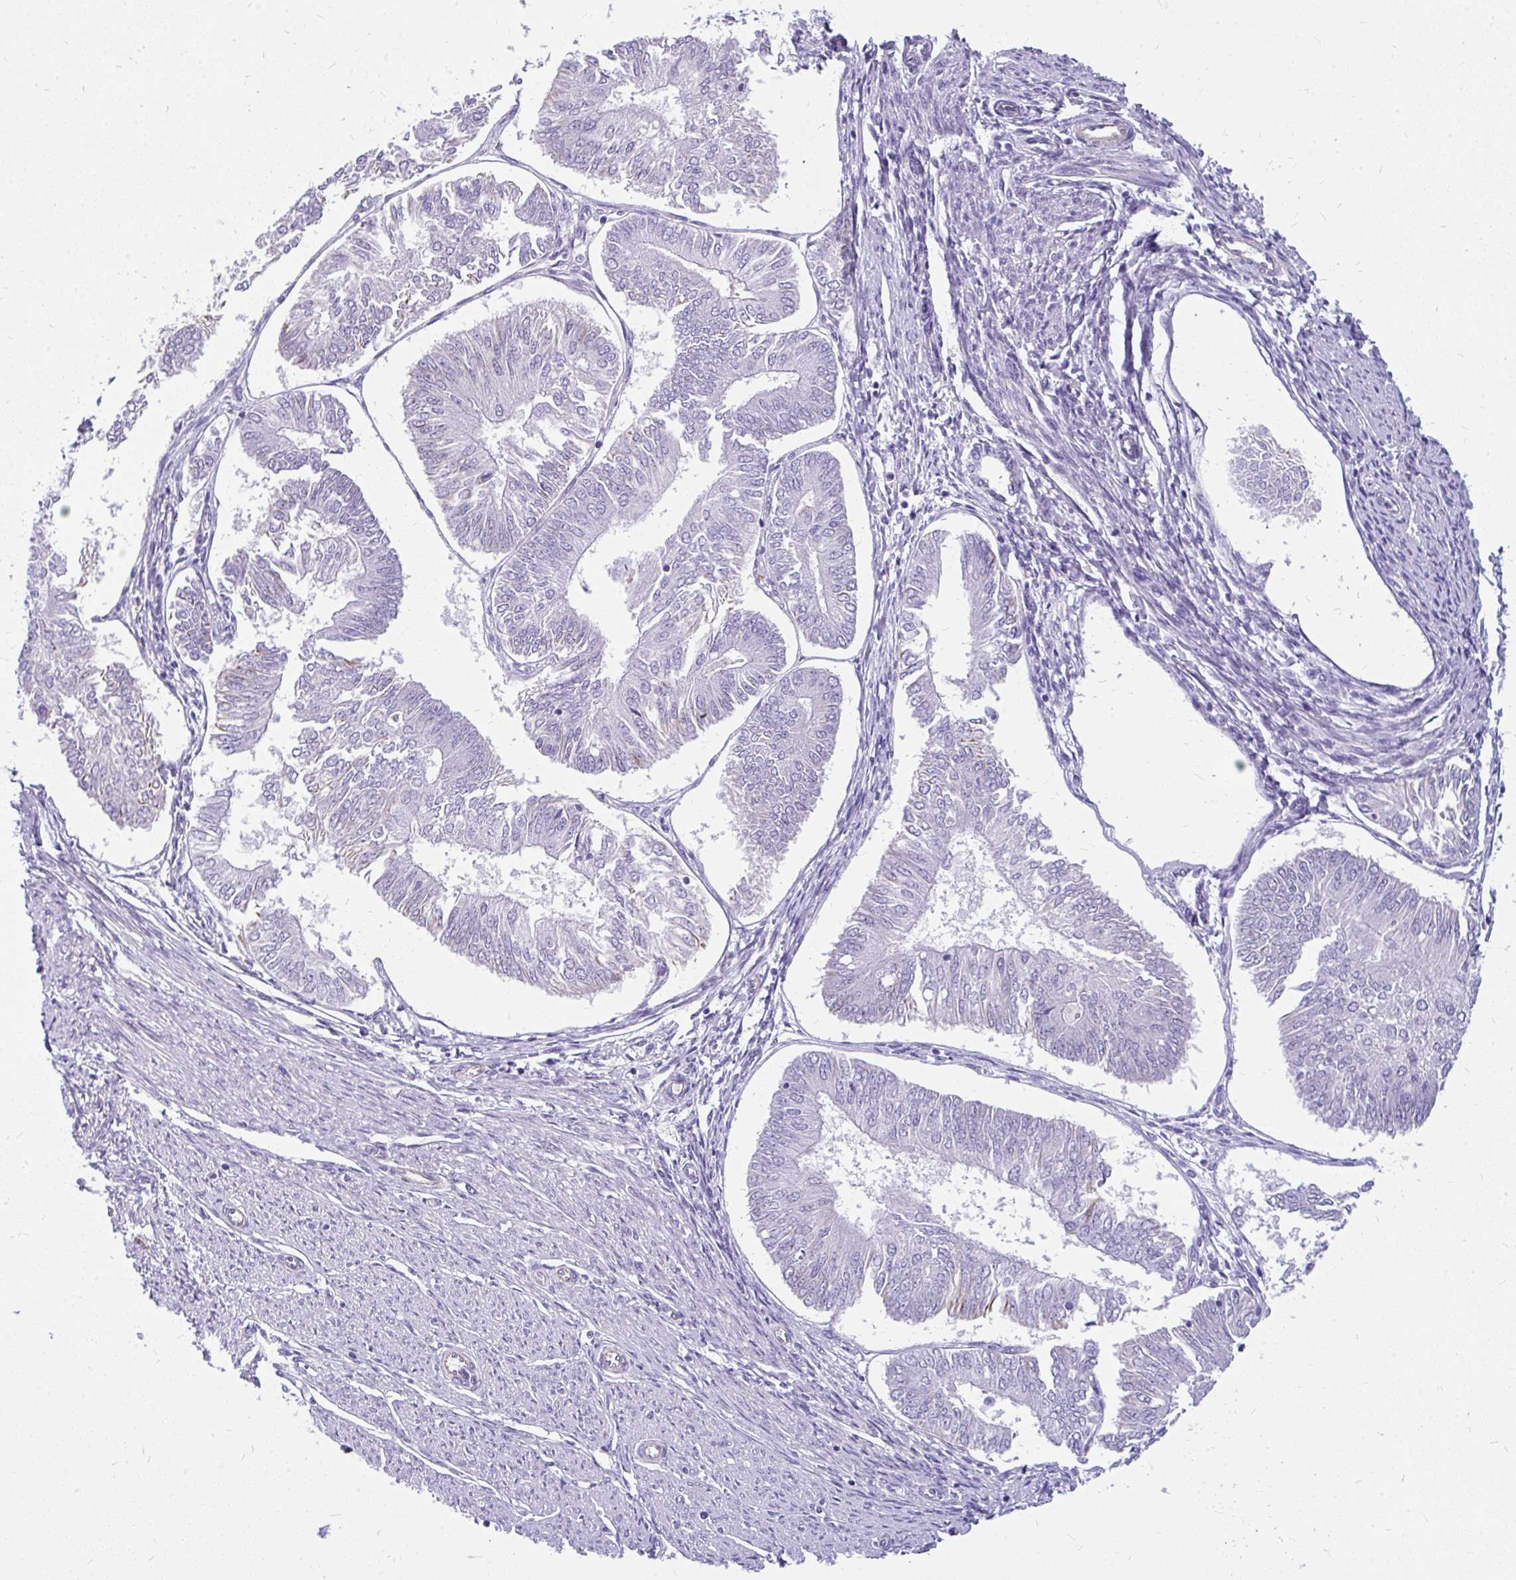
{"staining": {"intensity": "negative", "quantity": "none", "location": "none"}, "tissue": "endometrial cancer", "cell_type": "Tumor cells", "image_type": "cancer", "snomed": [{"axis": "morphology", "description": "Adenocarcinoma, NOS"}, {"axis": "topography", "description": "Endometrium"}], "caption": "Immunohistochemistry image of neoplastic tissue: endometrial cancer stained with DAB displays no significant protein expression in tumor cells. (DAB immunohistochemistry with hematoxylin counter stain).", "gene": "FAM83C", "patient": {"sex": "female", "age": 58}}